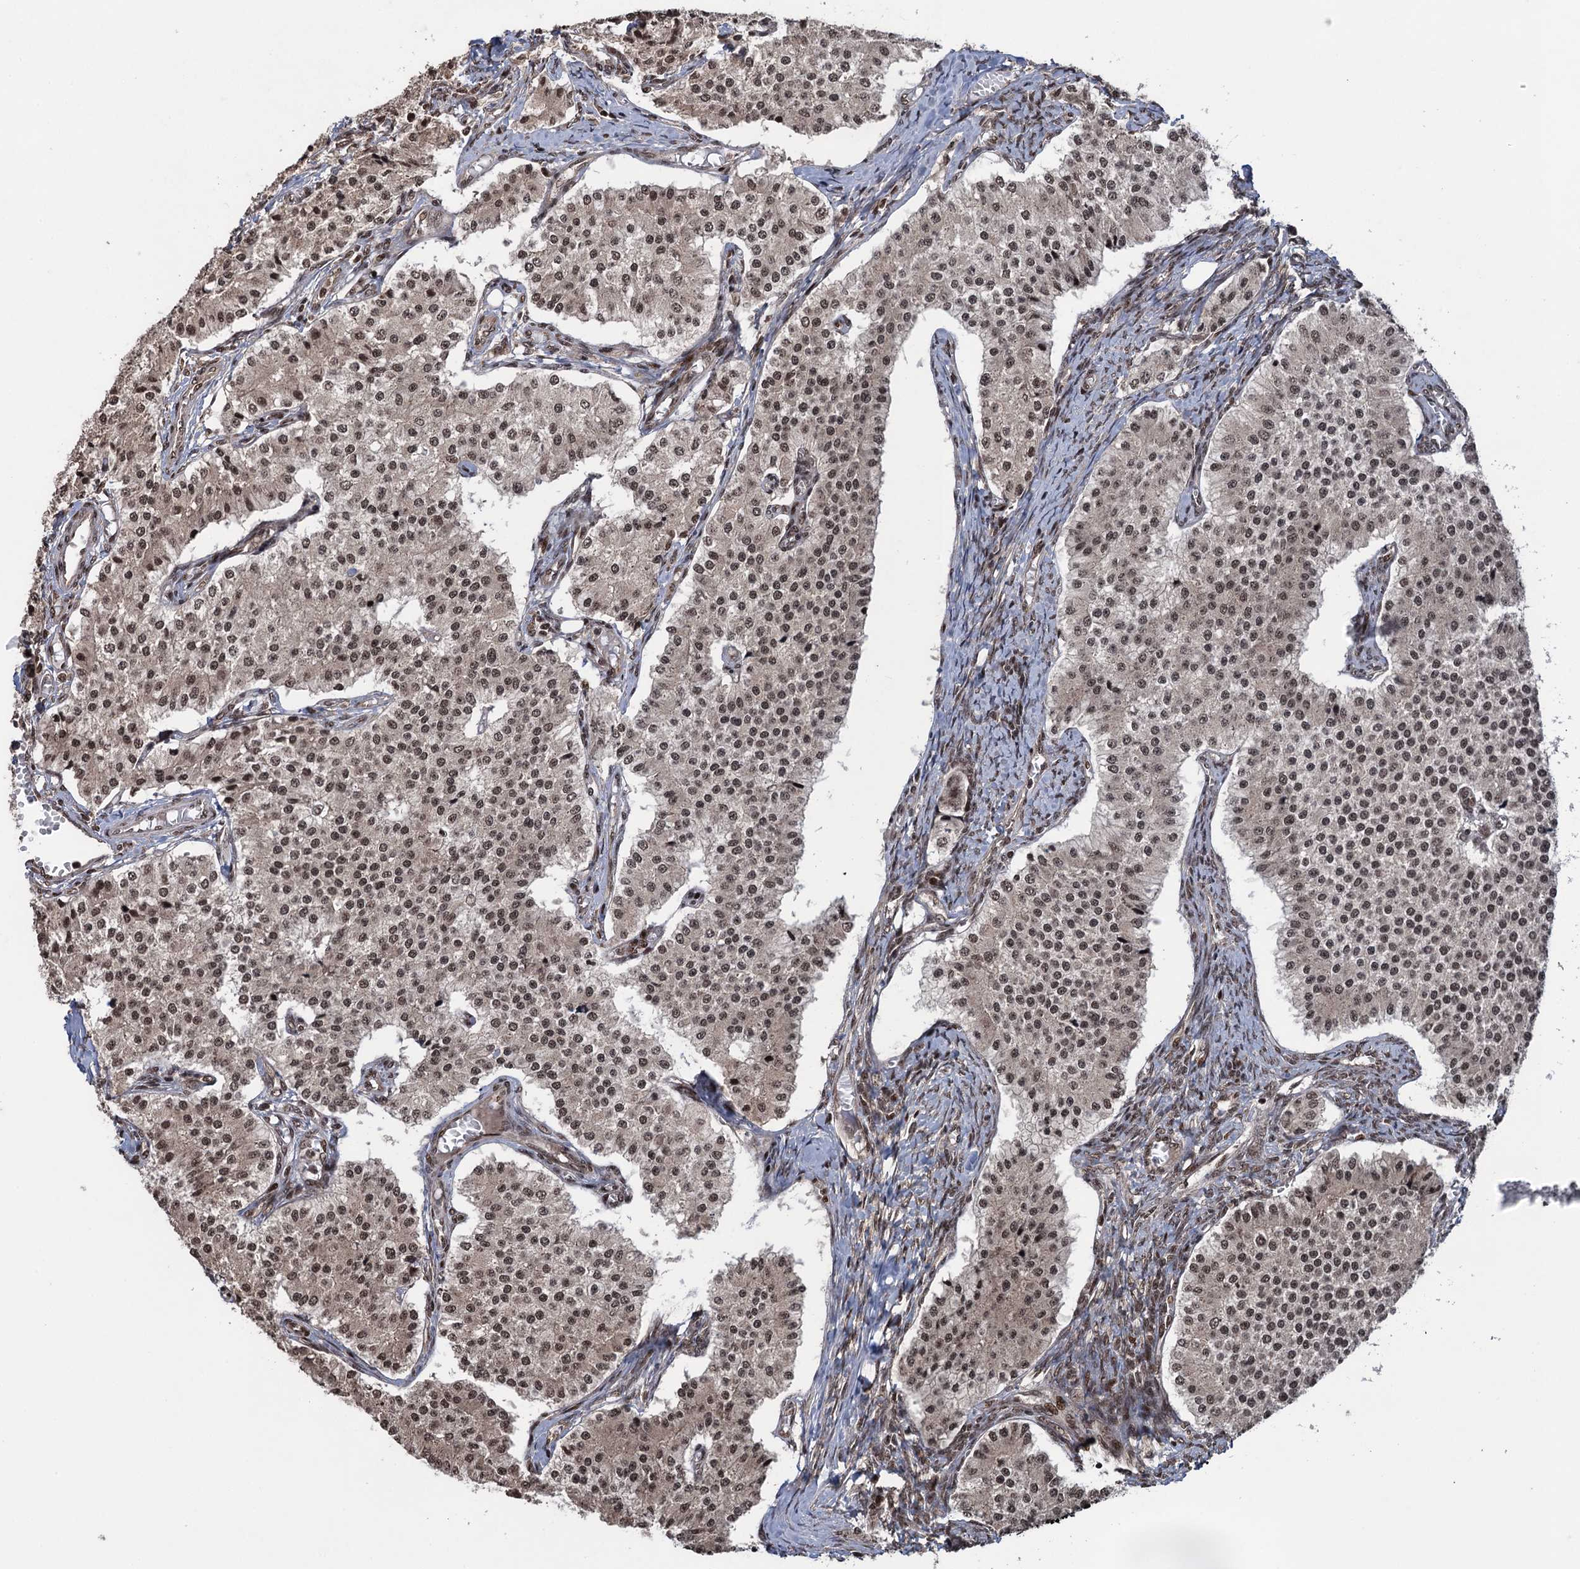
{"staining": {"intensity": "moderate", "quantity": ">75%", "location": "cytoplasmic/membranous,nuclear"}, "tissue": "carcinoid", "cell_type": "Tumor cells", "image_type": "cancer", "snomed": [{"axis": "morphology", "description": "Carcinoid, malignant, NOS"}, {"axis": "topography", "description": "Colon"}], "caption": "Brown immunohistochemical staining in human carcinoid demonstrates moderate cytoplasmic/membranous and nuclear positivity in approximately >75% of tumor cells. (DAB IHC with brightfield microscopy, high magnification).", "gene": "ZNF169", "patient": {"sex": "female", "age": 52}}